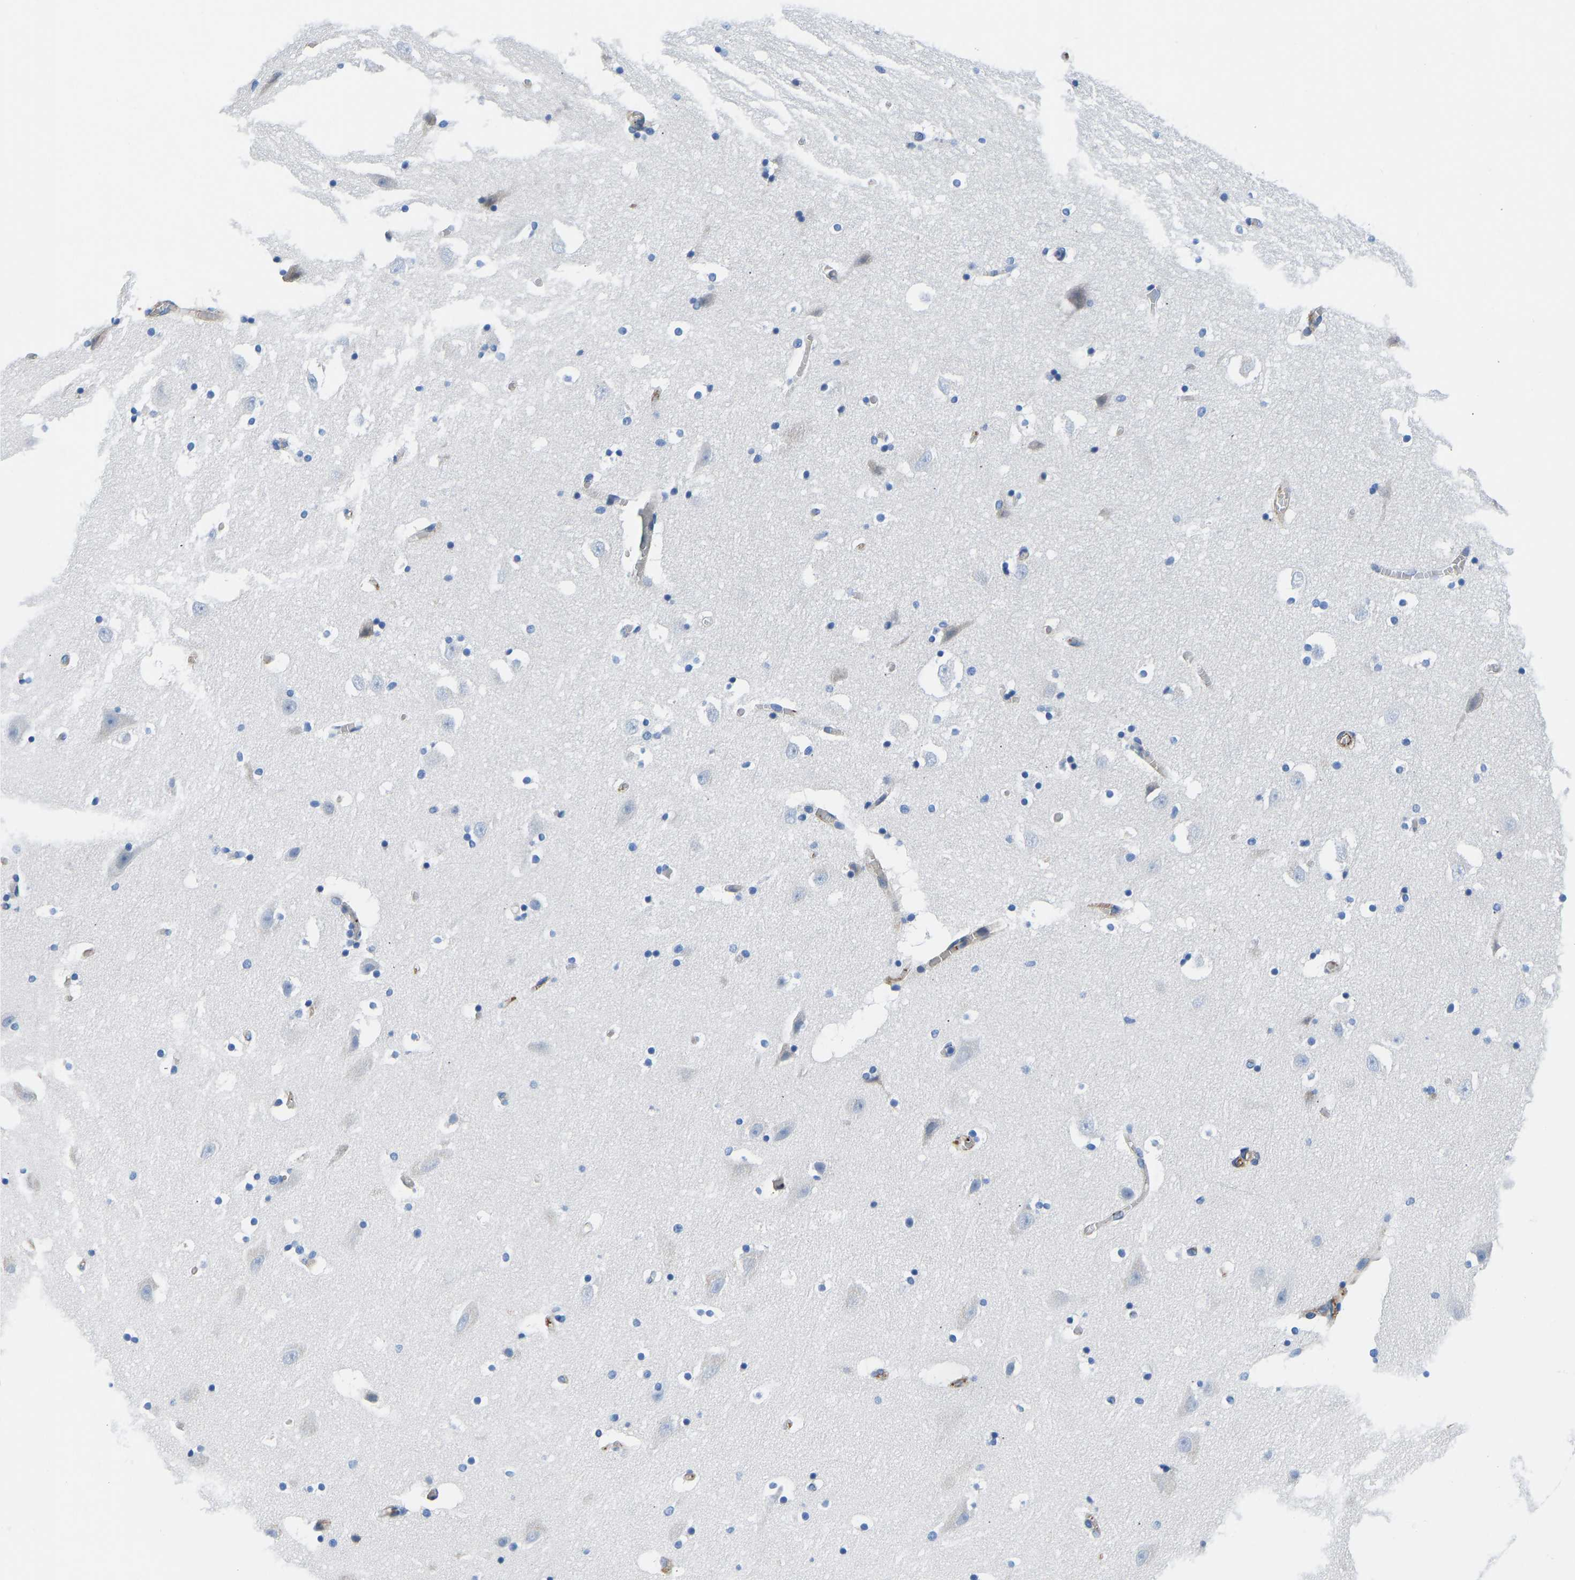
{"staining": {"intensity": "negative", "quantity": "none", "location": "none"}, "tissue": "hippocampus", "cell_type": "Glial cells", "image_type": "normal", "snomed": [{"axis": "morphology", "description": "Normal tissue, NOS"}, {"axis": "topography", "description": "Hippocampus"}], "caption": "Immunohistochemical staining of benign human hippocampus exhibits no significant staining in glial cells.", "gene": "HSPG2", "patient": {"sex": "male", "age": 45}}